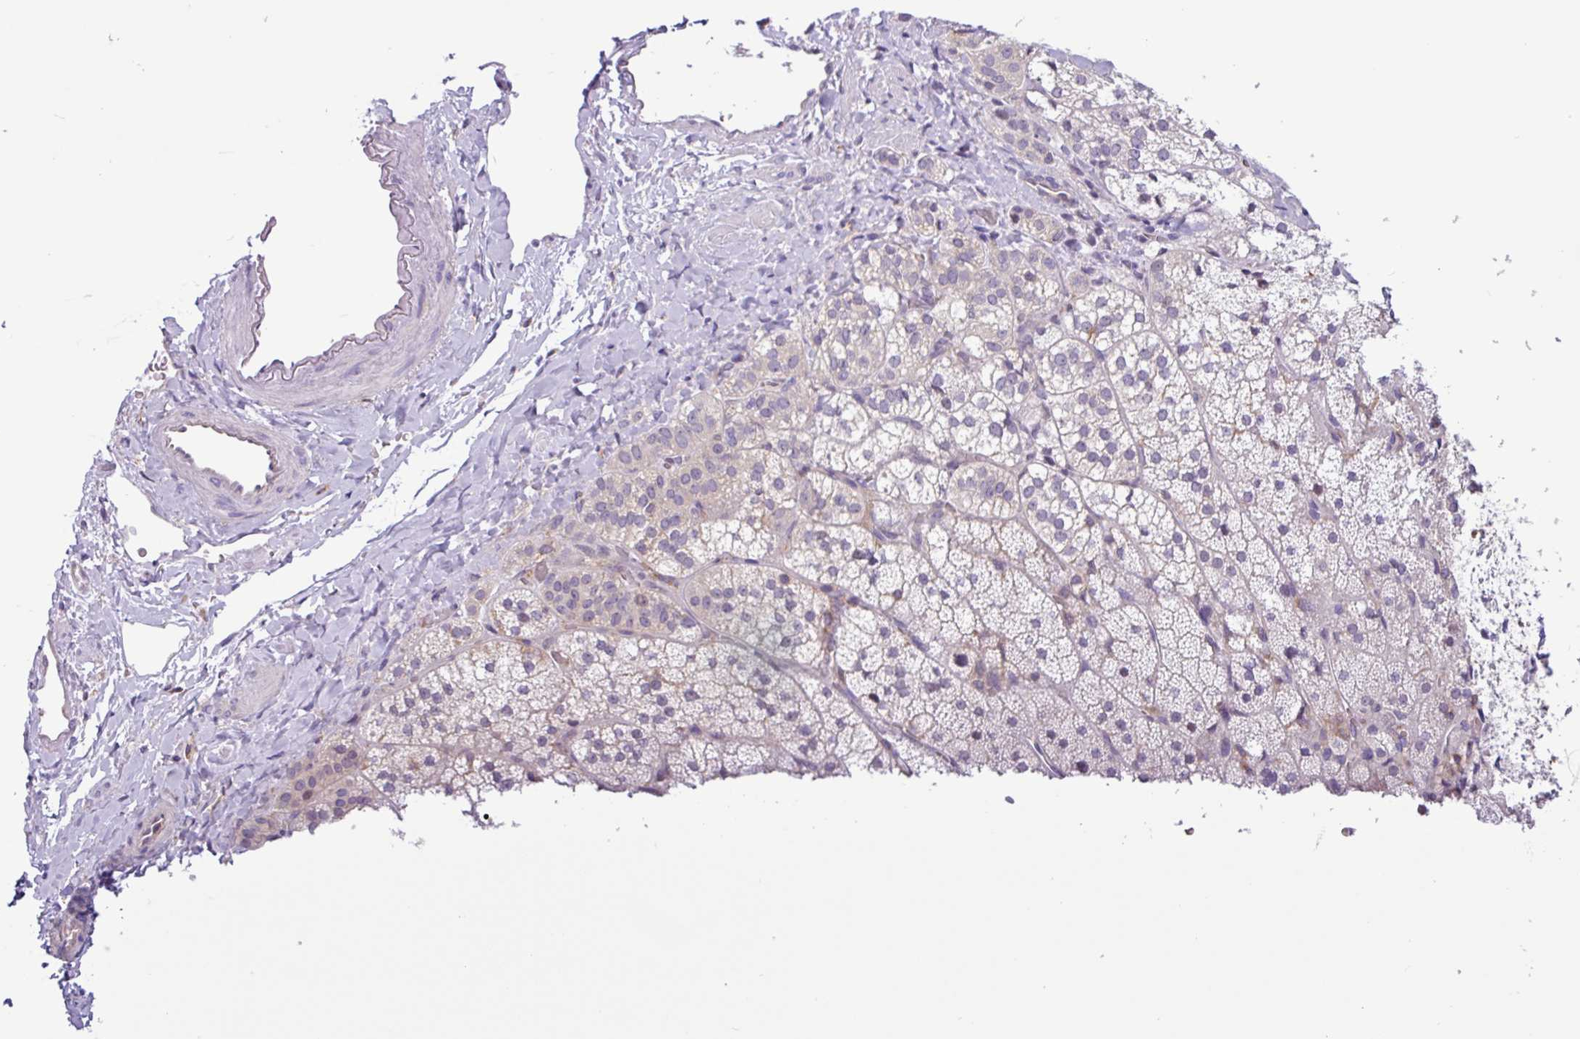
{"staining": {"intensity": "weak", "quantity": "<25%", "location": "cytoplasmic/membranous"}, "tissue": "adrenal gland", "cell_type": "Glandular cells", "image_type": "normal", "snomed": [{"axis": "morphology", "description": "Normal tissue, NOS"}, {"axis": "topography", "description": "Adrenal gland"}], "caption": "The micrograph reveals no staining of glandular cells in normal adrenal gland.", "gene": "ACTR3B", "patient": {"sex": "male", "age": 53}}